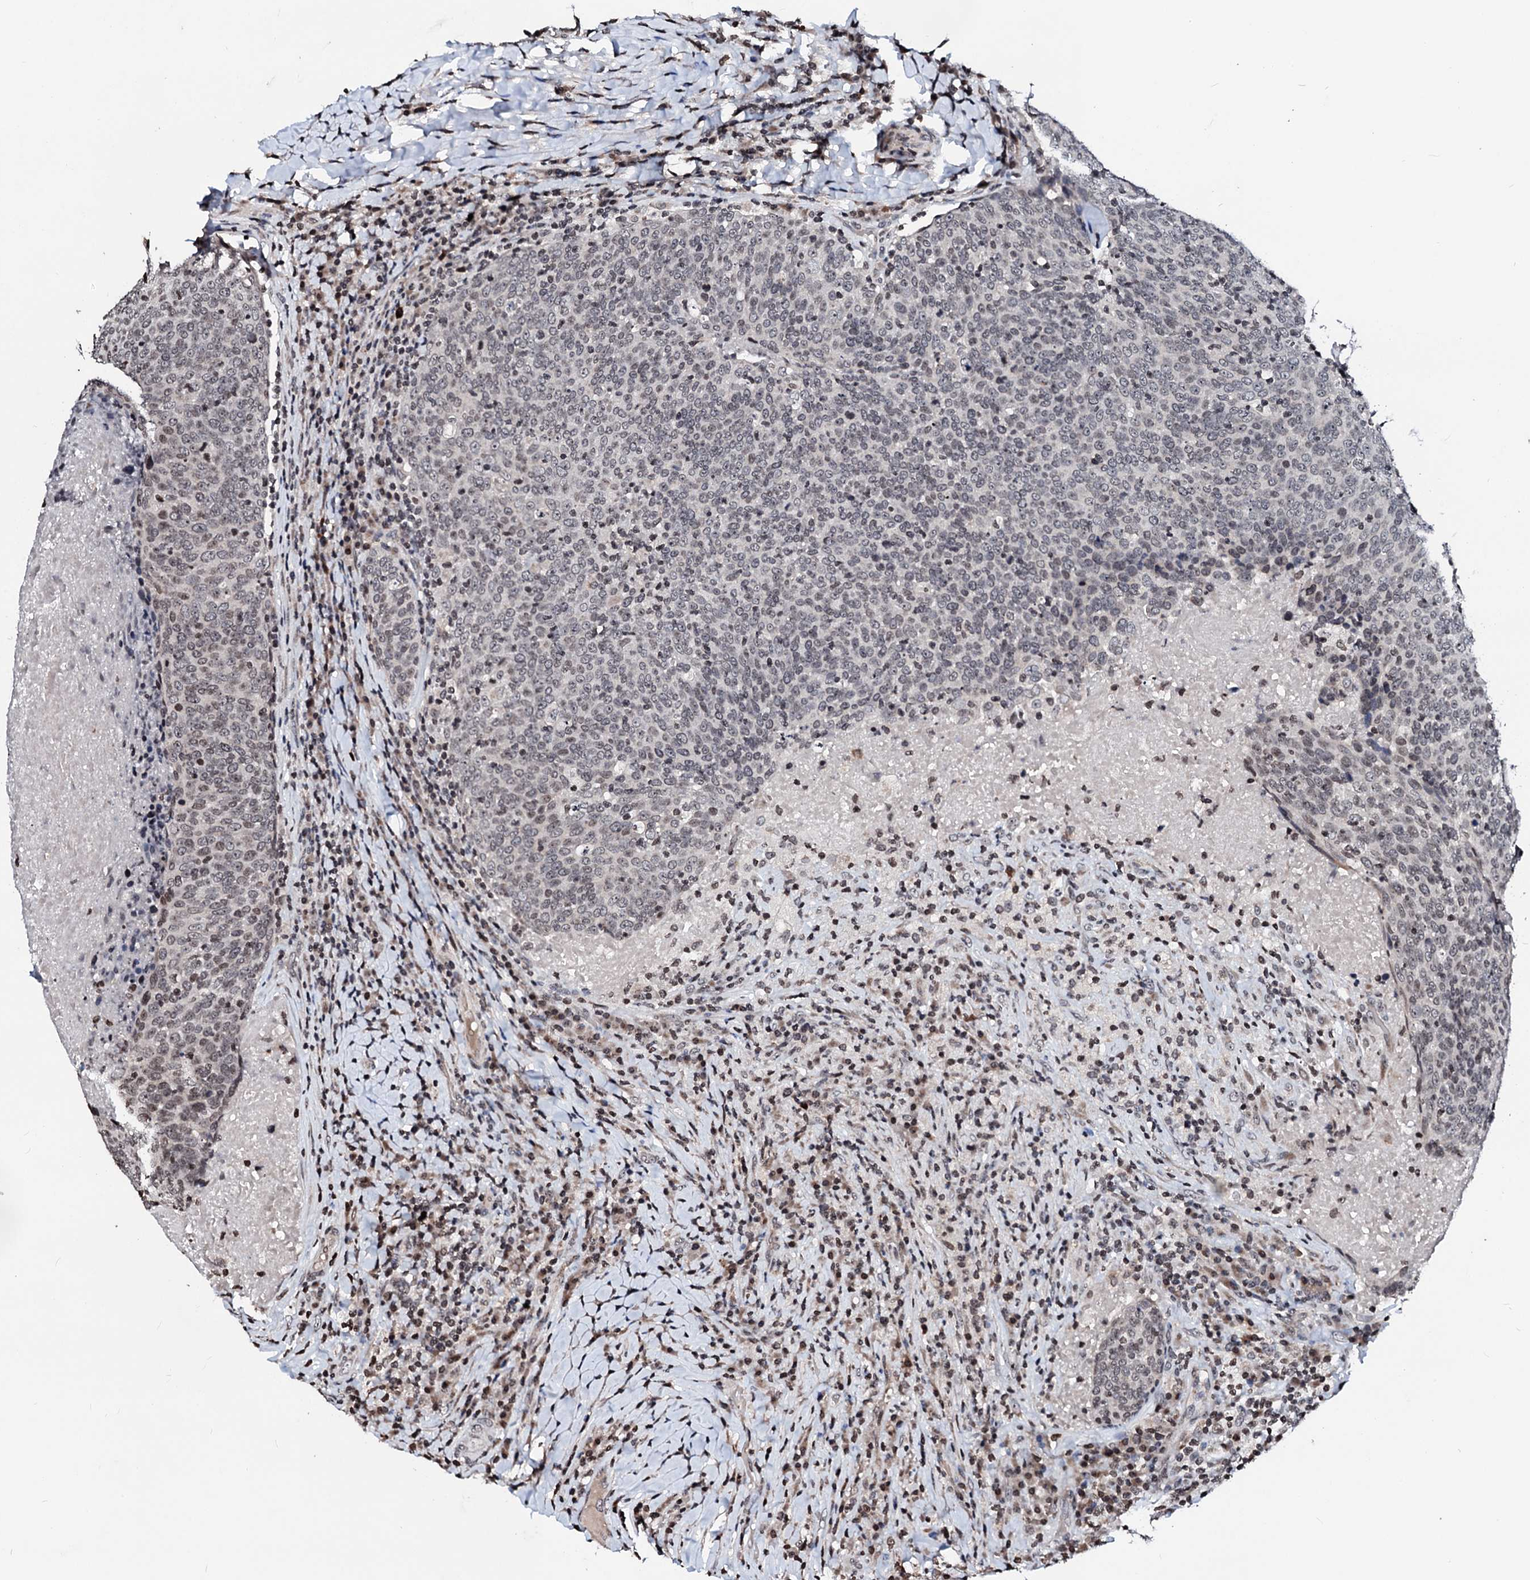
{"staining": {"intensity": "weak", "quantity": "25%-75%", "location": "nuclear"}, "tissue": "head and neck cancer", "cell_type": "Tumor cells", "image_type": "cancer", "snomed": [{"axis": "morphology", "description": "Squamous cell carcinoma, NOS"}, {"axis": "morphology", "description": "Squamous cell carcinoma, metastatic, NOS"}, {"axis": "topography", "description": "Lymph node"}, {"axis": "topography", "description": "Head-Neck"}], "caption": "A brown stain labels weak nuclear staining of a protein in human head and neck squamous cell carcinoma tumor cells.", "gene": "LSM11", "patient": {"sex": "male", "age": 62}}